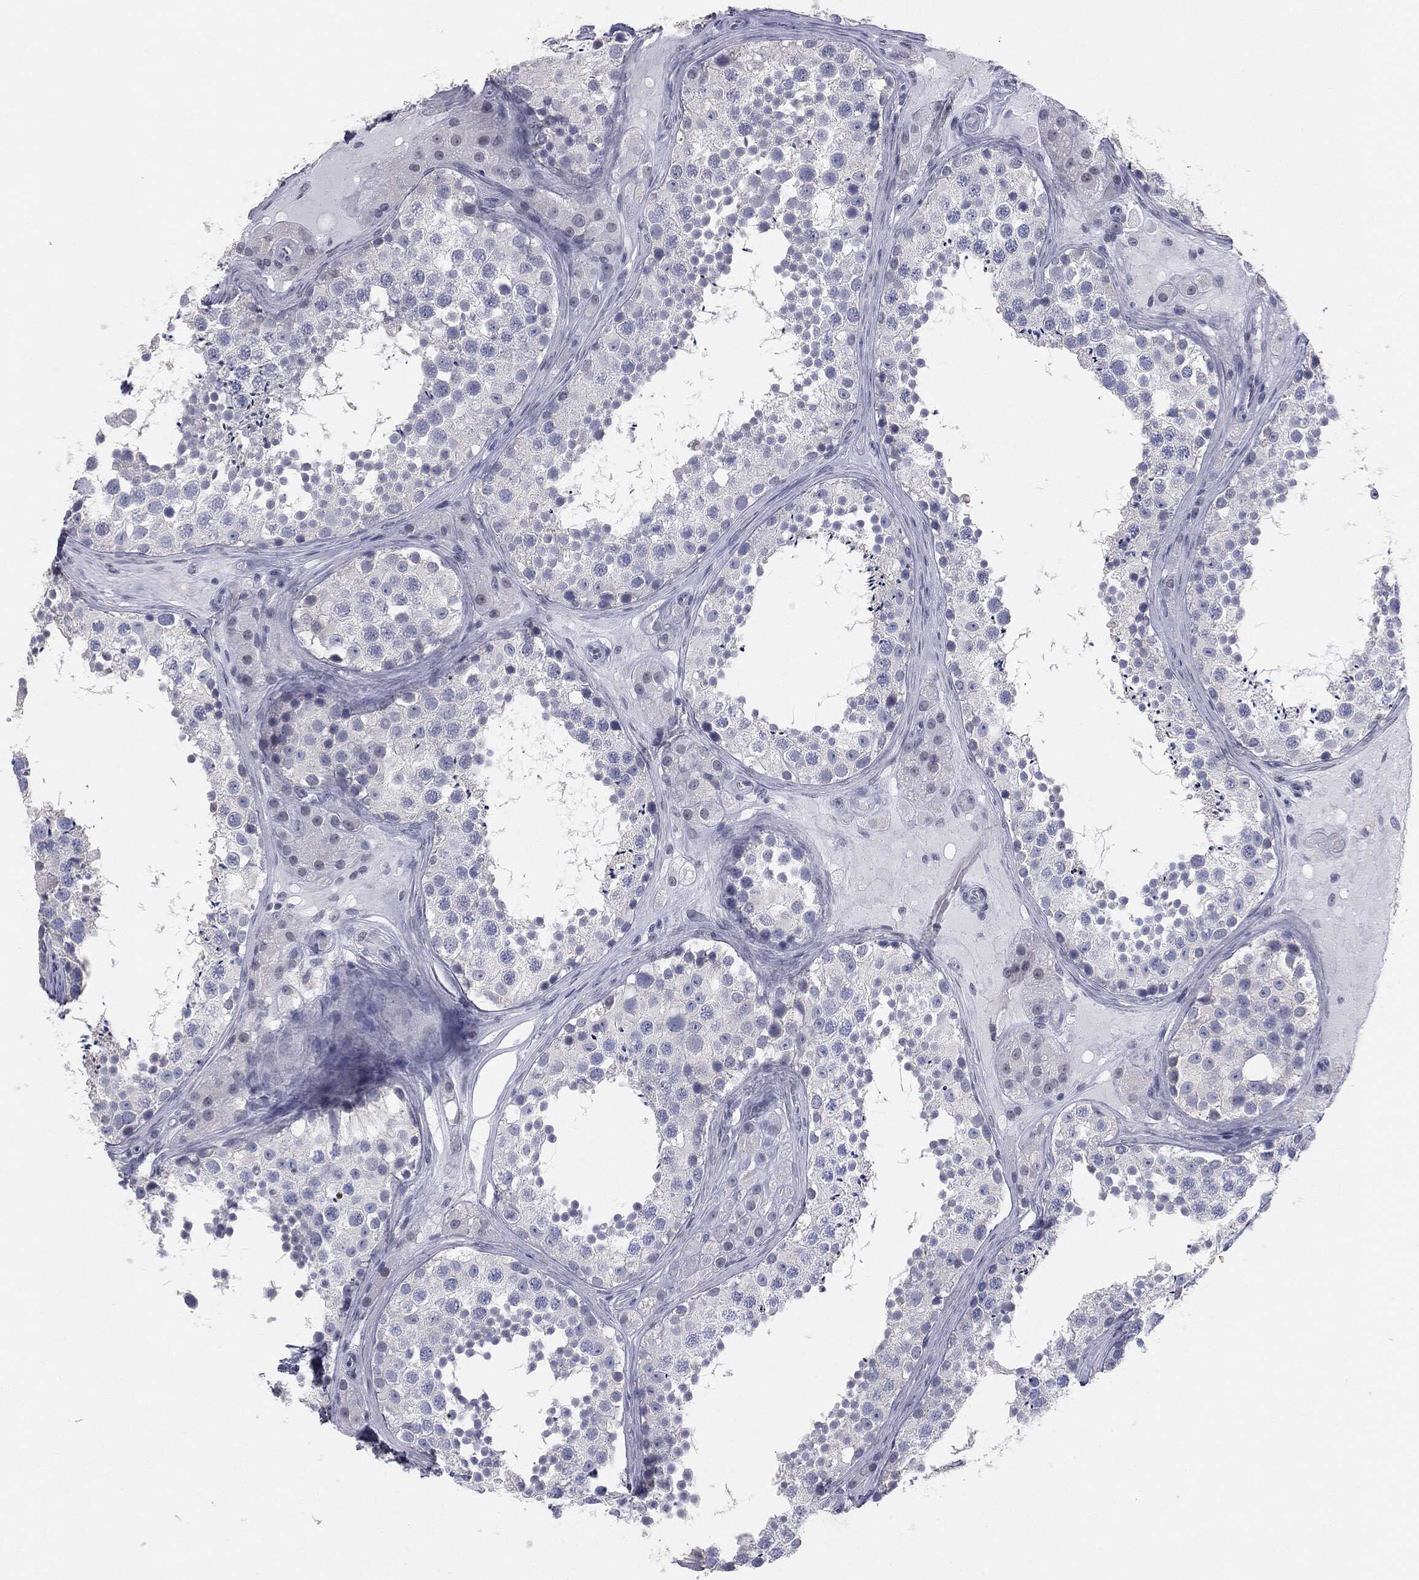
{"staining": {"intensity": "negative", "quantity": "none", "location": "none"}, "tissue": "testis", "cell_type": "Cells in seminiferous ducts", "image_type": "normal", "snomed": [{"axis": "morphology", "description": "Normal tissue, NOS"}, {"axis": "topography", "description": "Testis"}], "caption": "Cells in seminiferous ducts are negative for protein expression in benign human testis. Nuclei are stained in blue.", "gene": "DMKN", "patient": {"sex": "male", "age": 41}}